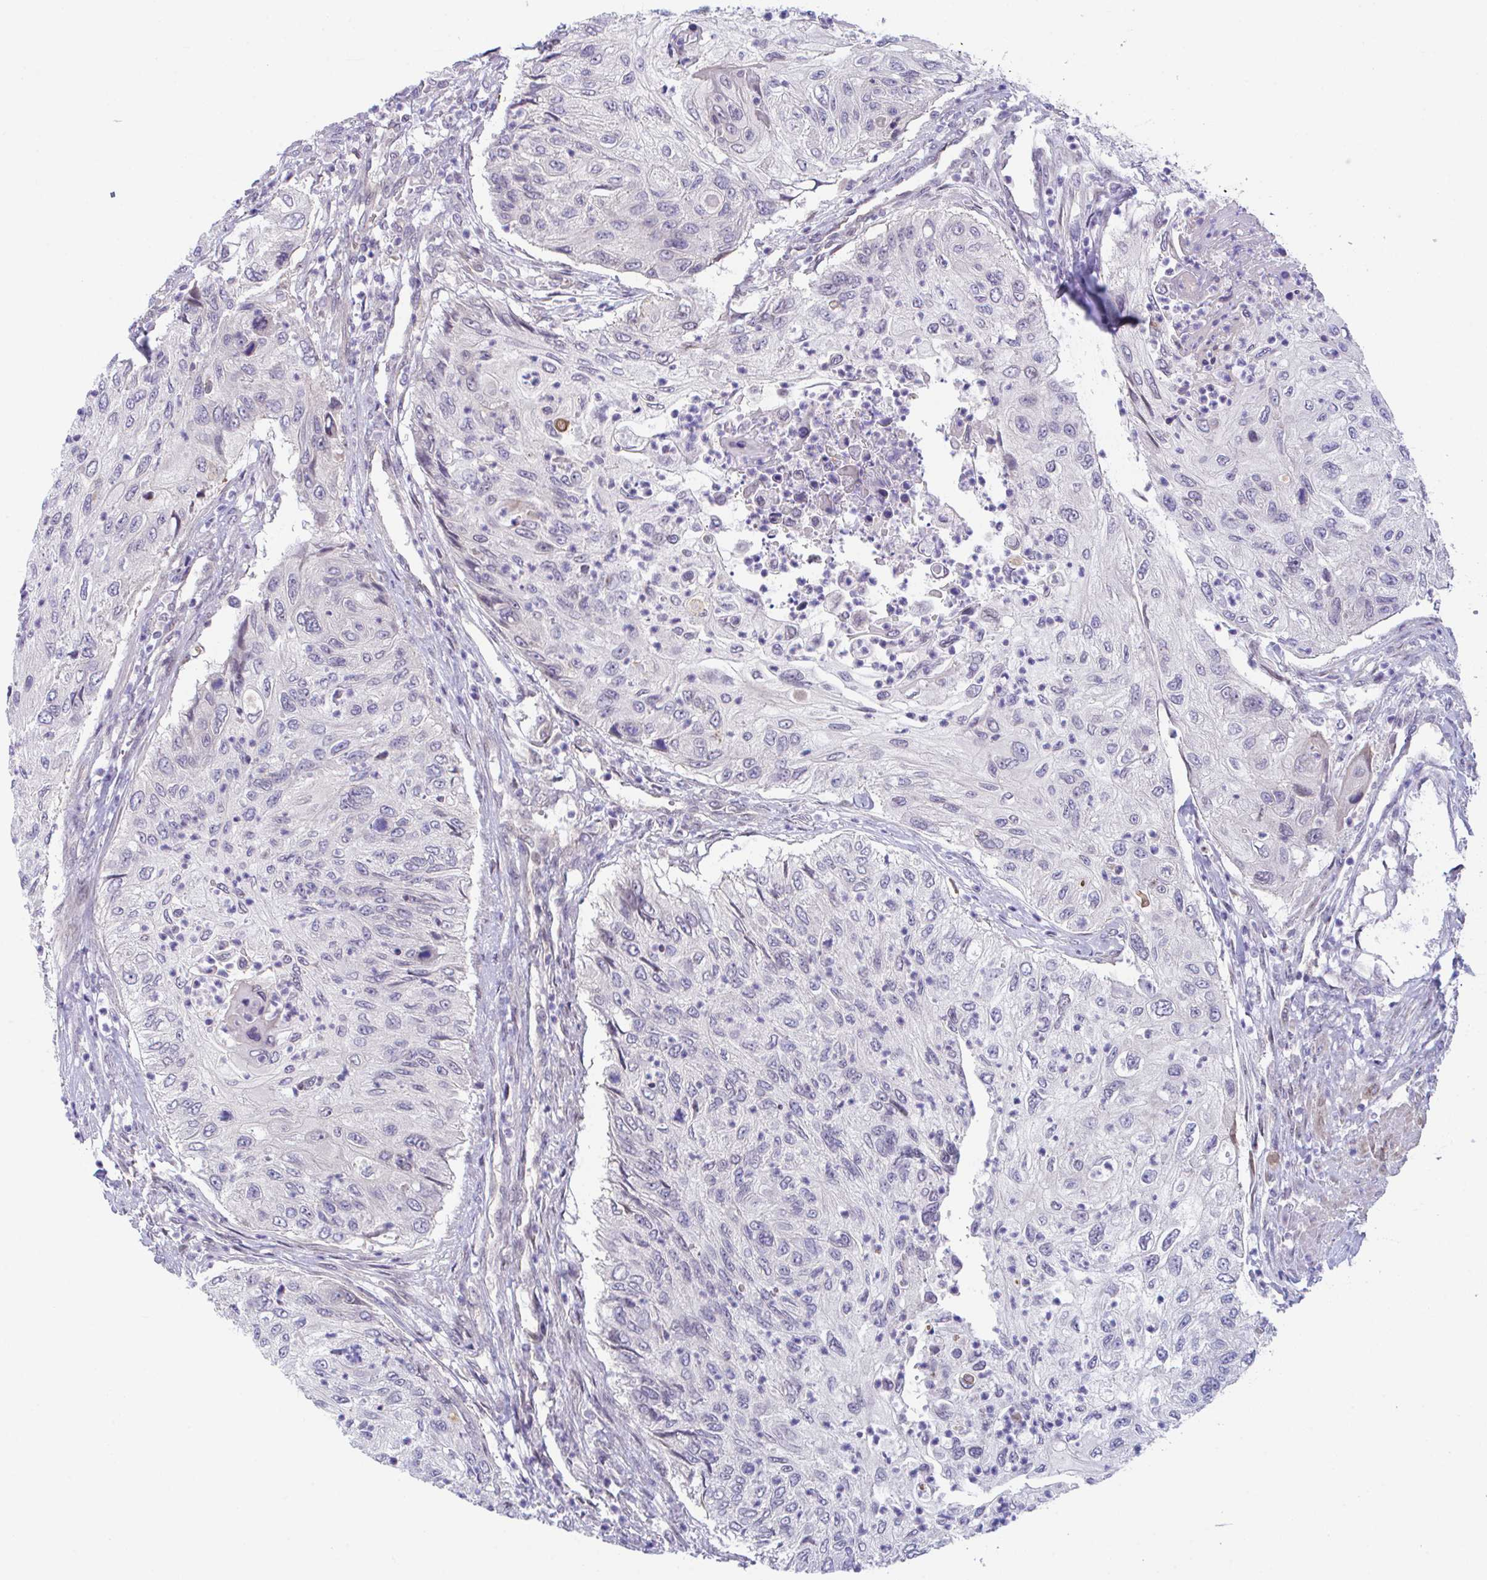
{"staining": {"intensity": "negative", "quantity": "none", "location": "none"}, "tissue": "urothelial cancer", "cell_type": "Tumor cells", "image_type": "cancer", "snomed": [{"axis": "morphology", "description": "Urothelial carcinoma, High grade"}, {"axis": "topography", "description": "Urinary bladder"}], "caption": "High power microscopy micrograph of an IHC image of high-grade urothelial carcinoma, revealing no significant positivity in tumor cells.", "gene": "ZBED3", "patient": {"sex": "female", "age": 60}}